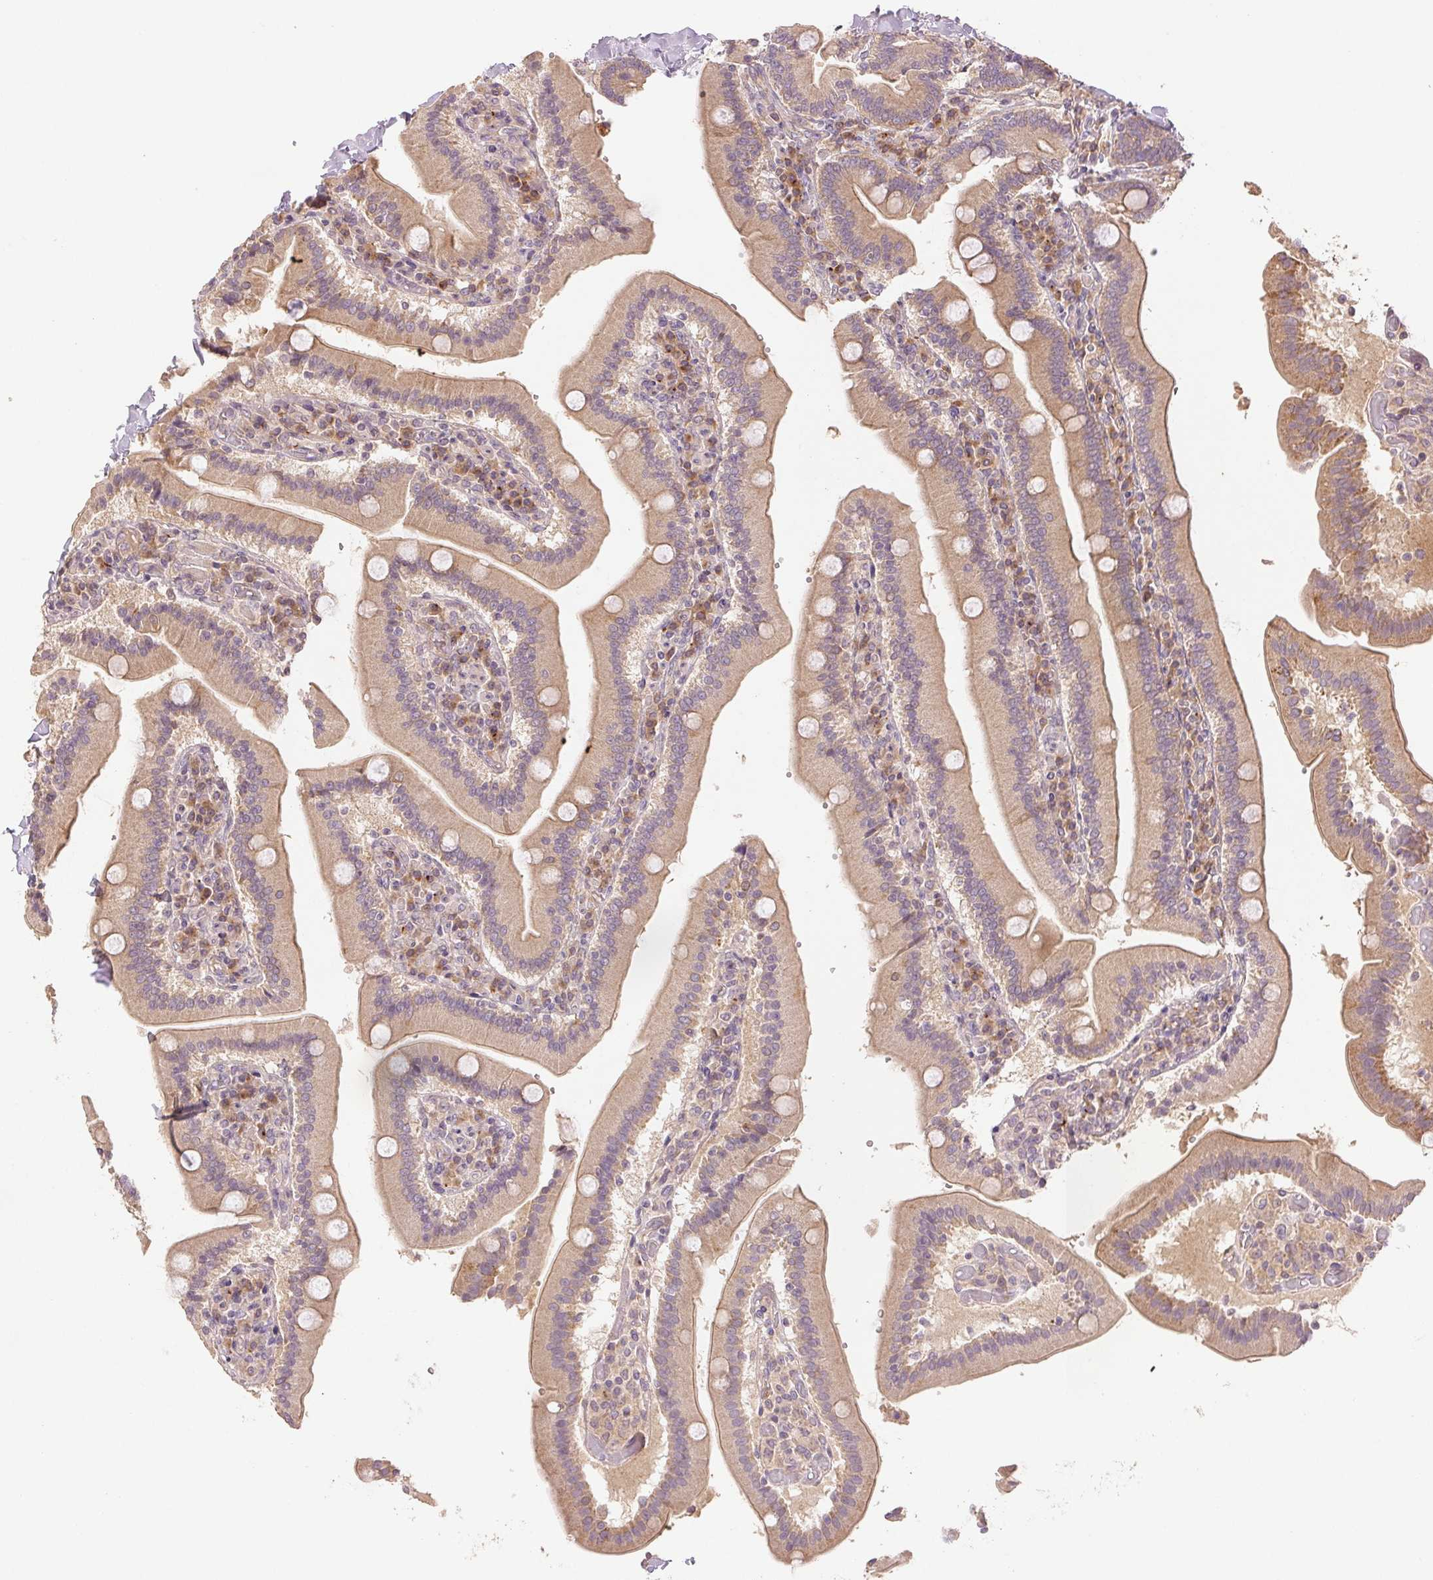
{"staining": {"intensity": "moderate", "quantity": ">75%", "location": "cytoplasmic/membranous"}, "tissue": "duodenum", "cell_type": "Glandular cells", "image_type": "normal", "snomed": [{"axis": "morphology", "description": "Normal tissue, NOS"}, {"axis": "topography", "description": "Duodenum"}], "caption": "Immunohistochemistry (IHC) photomicrograph of unremarkable human duodenum stained for a protein (brown), which displays medium levels of moderate cytoplasmic/membranous positivity in about >75% of glandular cells.", "gene": "YIF1B", "patient": {"sex": "female", "age": 62}}